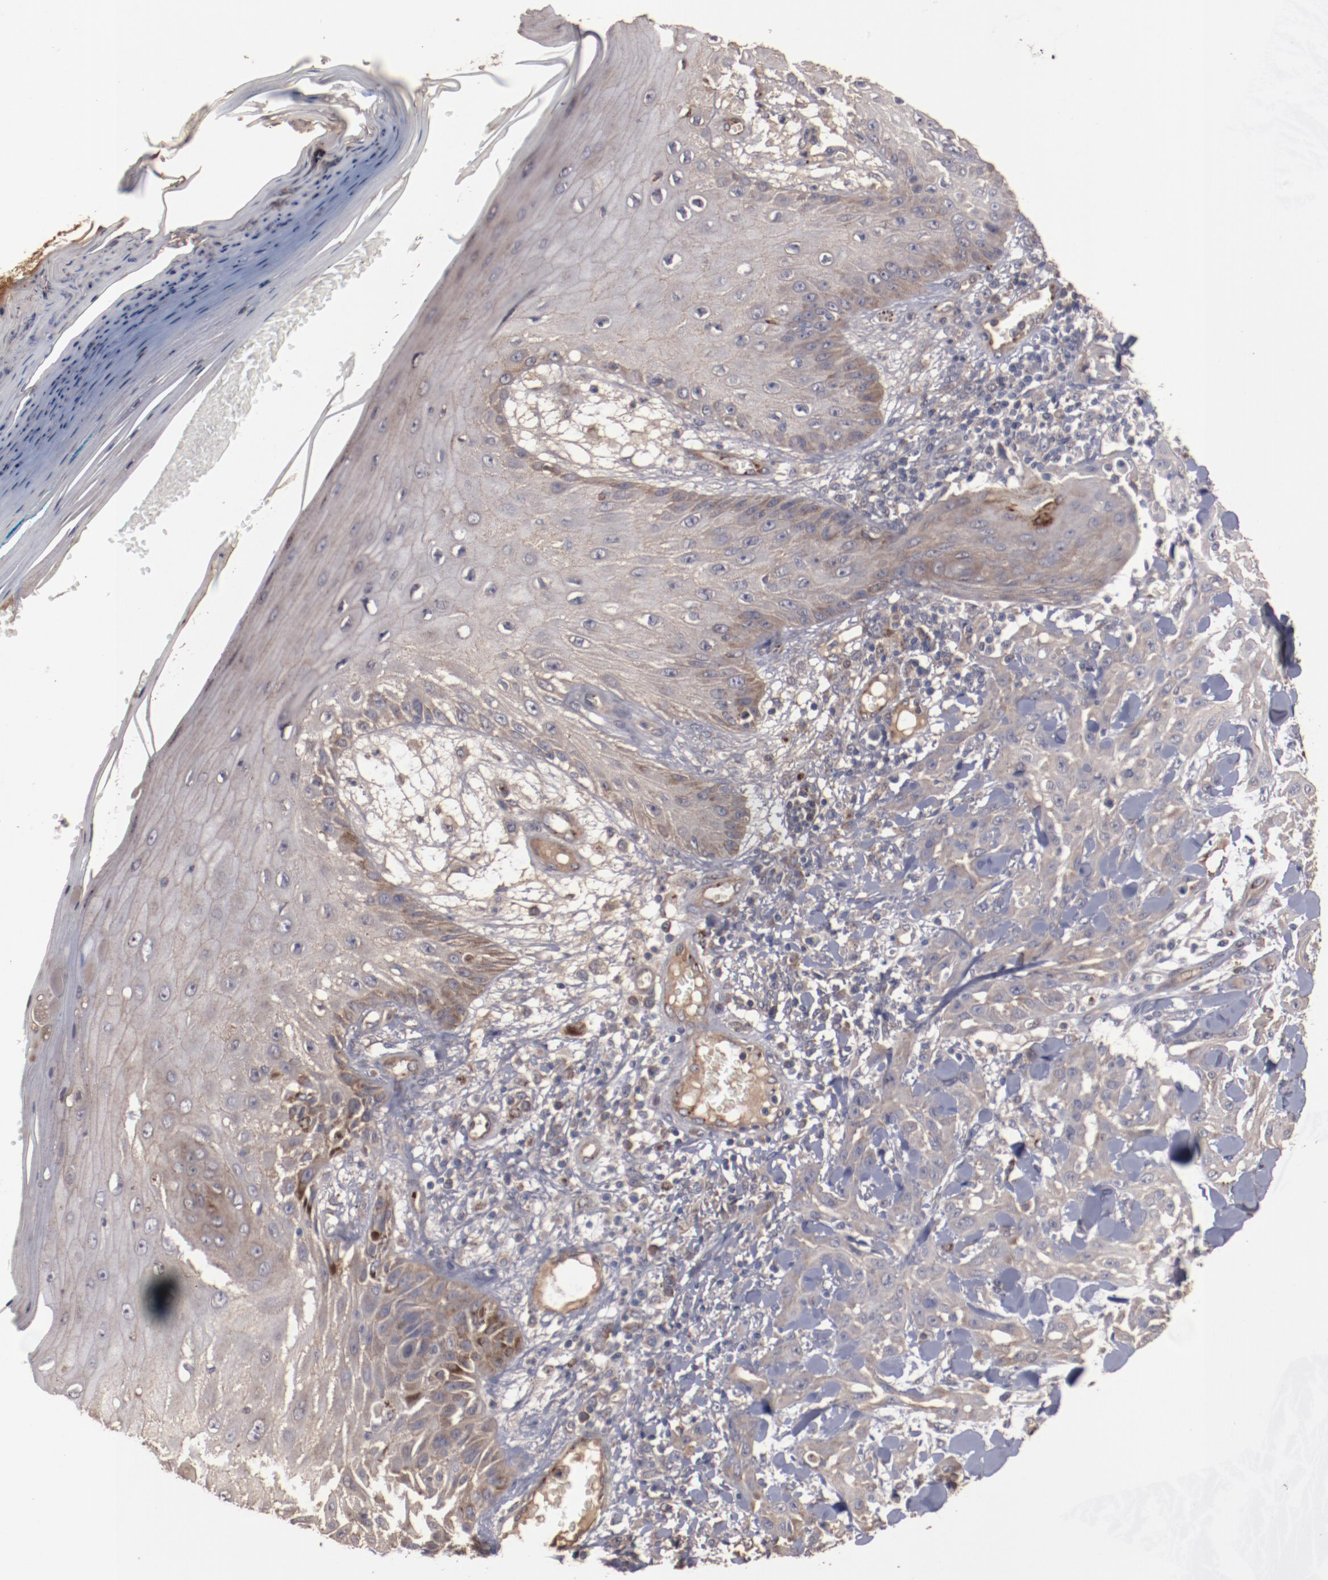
{"staining": {"intensity": "moderate", "quantity": ">75%", "location": "cytoplasmic/membranous"}, "tissue": "skin cancer", "cell_type": "Tumor cells", "image_type": "cancer", "snomed": [{"axis": "morphology", "description": "Squamous cell carcinoma, NOS"}, {"axis": "topography", "description": "Skin"}], "caption": "Skin cancer (squamous cell carcinoma) tissue exhibits moderate cytoplasmic/membranous positivity in approximately >75% of tumor cells, visualized by immunohistochemistry.", "gene": "DIPK2B", "patient": {"sex": "male", "age": 24}}